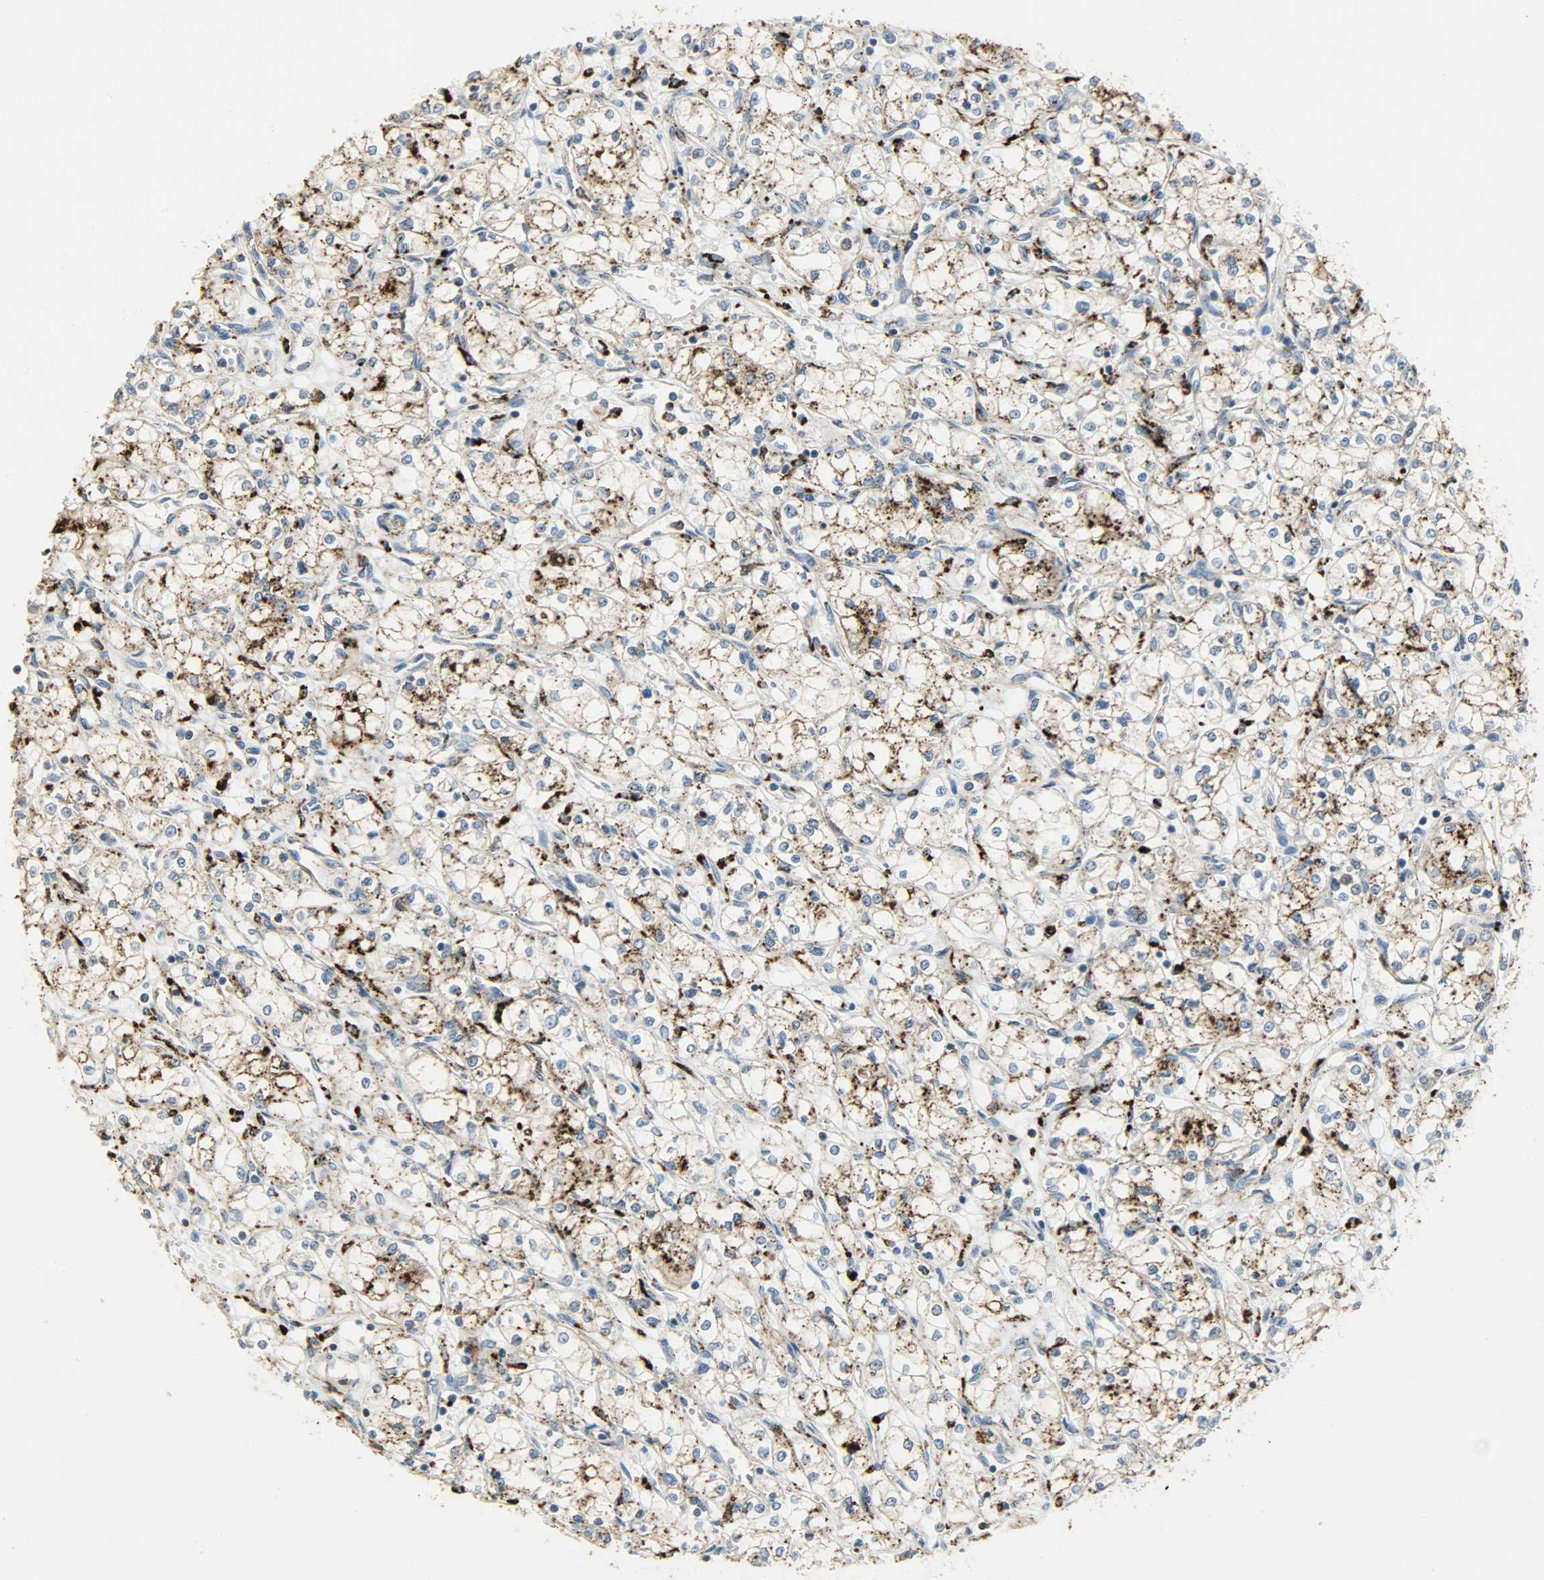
{"staining": {"intensity": "strong", "quantity": "<25%", "location": "cytoplasmic/membranous"}, "tissue": "renal cancer", "cell_type": "Tumor cells", "image_type": "cancer", "snomed": [{"axis": "morphology", "description": "Normal tissue, NOS"}, {"axis": "morphology", "description": "Adenocarcinoma, NOS"}, {"axis": "topography", "description": "Kidney"}], "caption": "Renal cancer stained with IHC exhibits strong cytoplasmic/membranous expression in approximately <25% of tumor cells.", "gene": "ASAH1", "patient": {"sex": "male", "age": 59}}